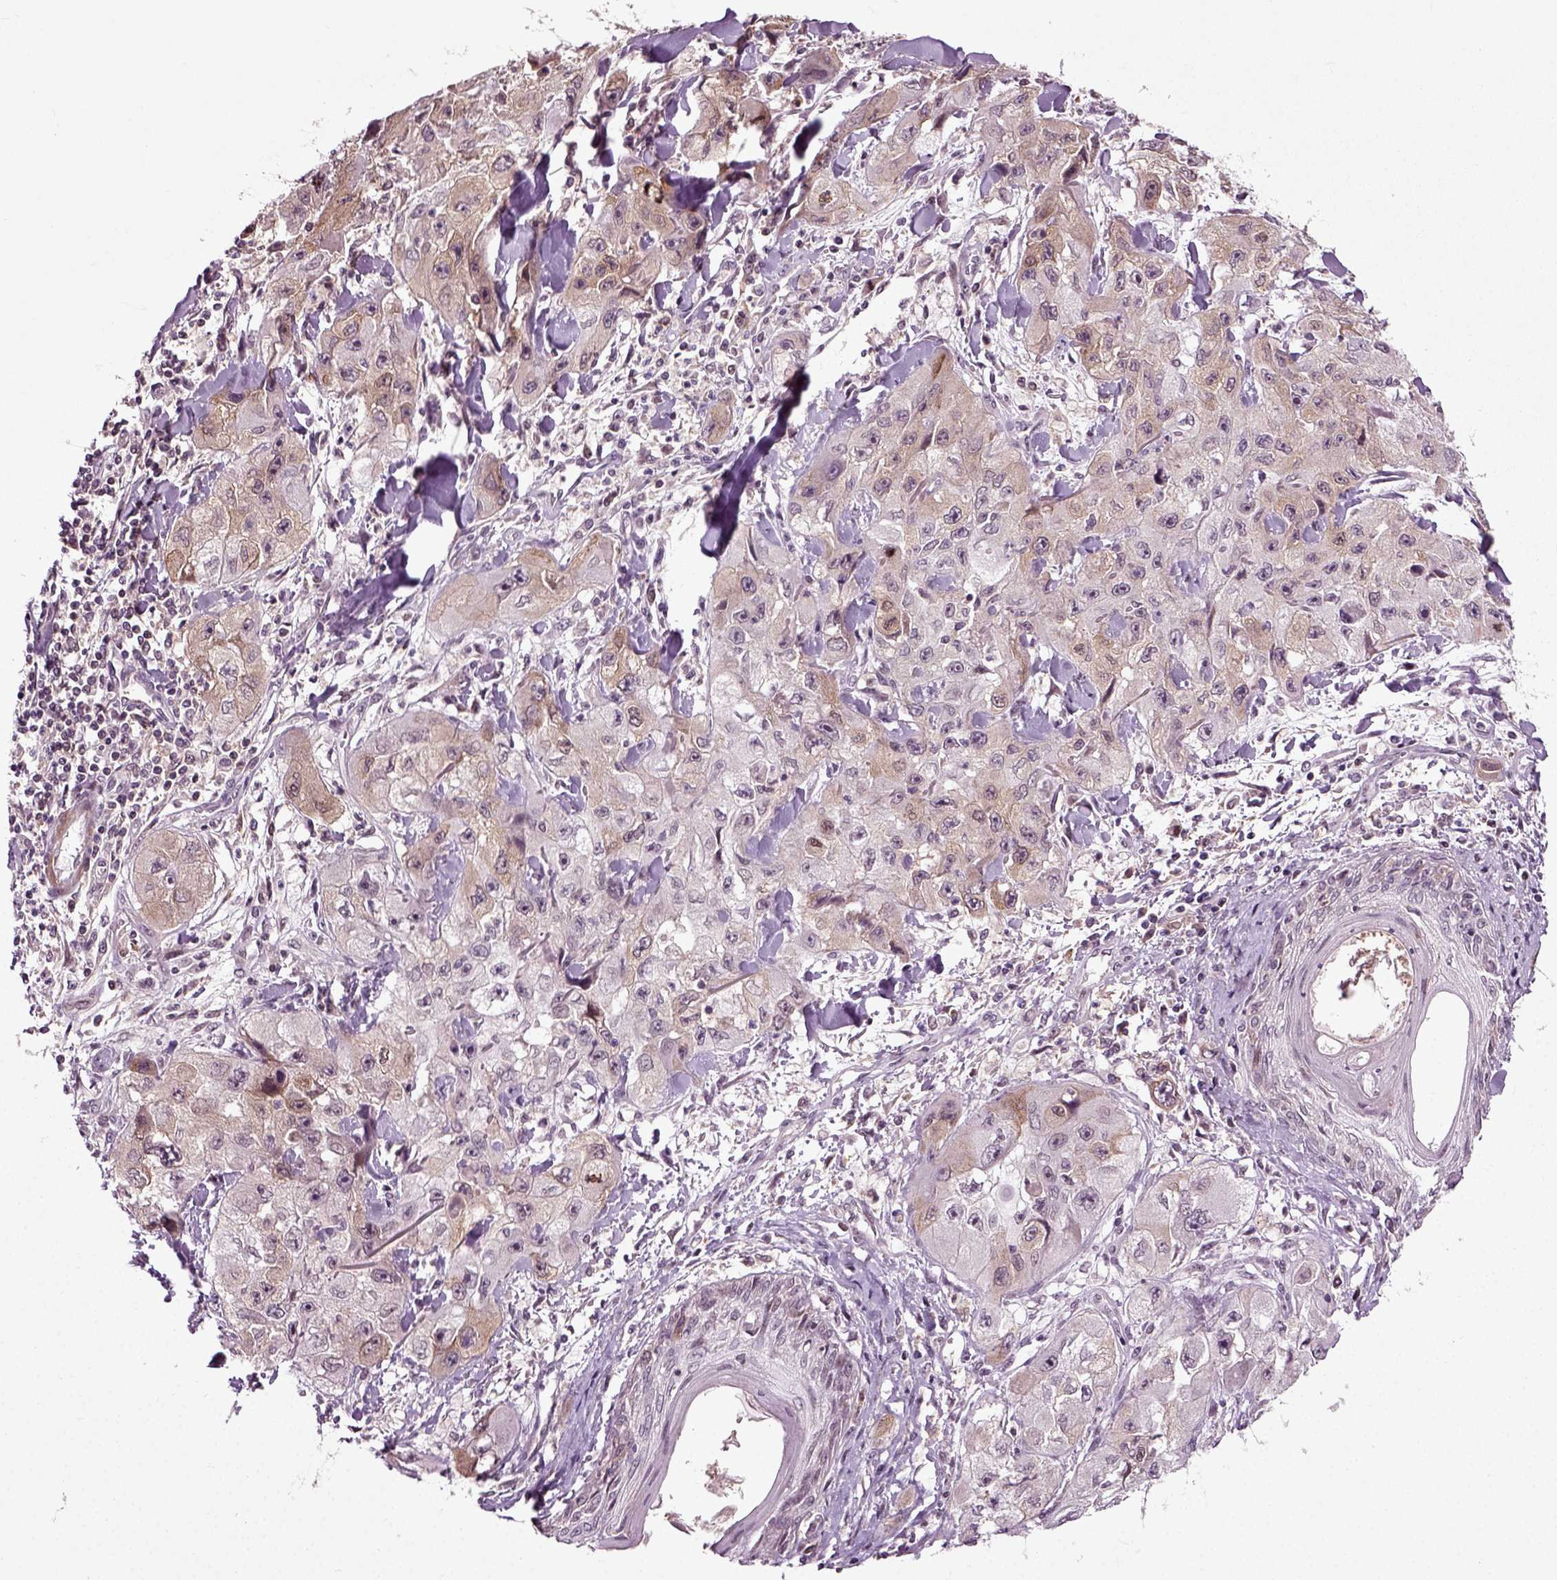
{"staining": {"intensity": "weak", "quantity": "25%-75%", "location": "cytoplasmic/membranous"}, "tissue": "skin cancer", "cell_type": "Tumor cells", "image_type": "cancer", "snomed": [{"axis": "morphology", "description": "Squamous cell carcinoma, NOS"}, {"axis": "topography", "description": "Skin"}, {"axis": "topography", "description": "Subcutis"}], "caption": "An image of skin cancer (squamous cell carcinoma) stained for a protein shows weak cytoplasmic/membranous brown staining in tumor cells.", "gene": "KNSTRN", "patient": {"sex": "male", "age": 73}}